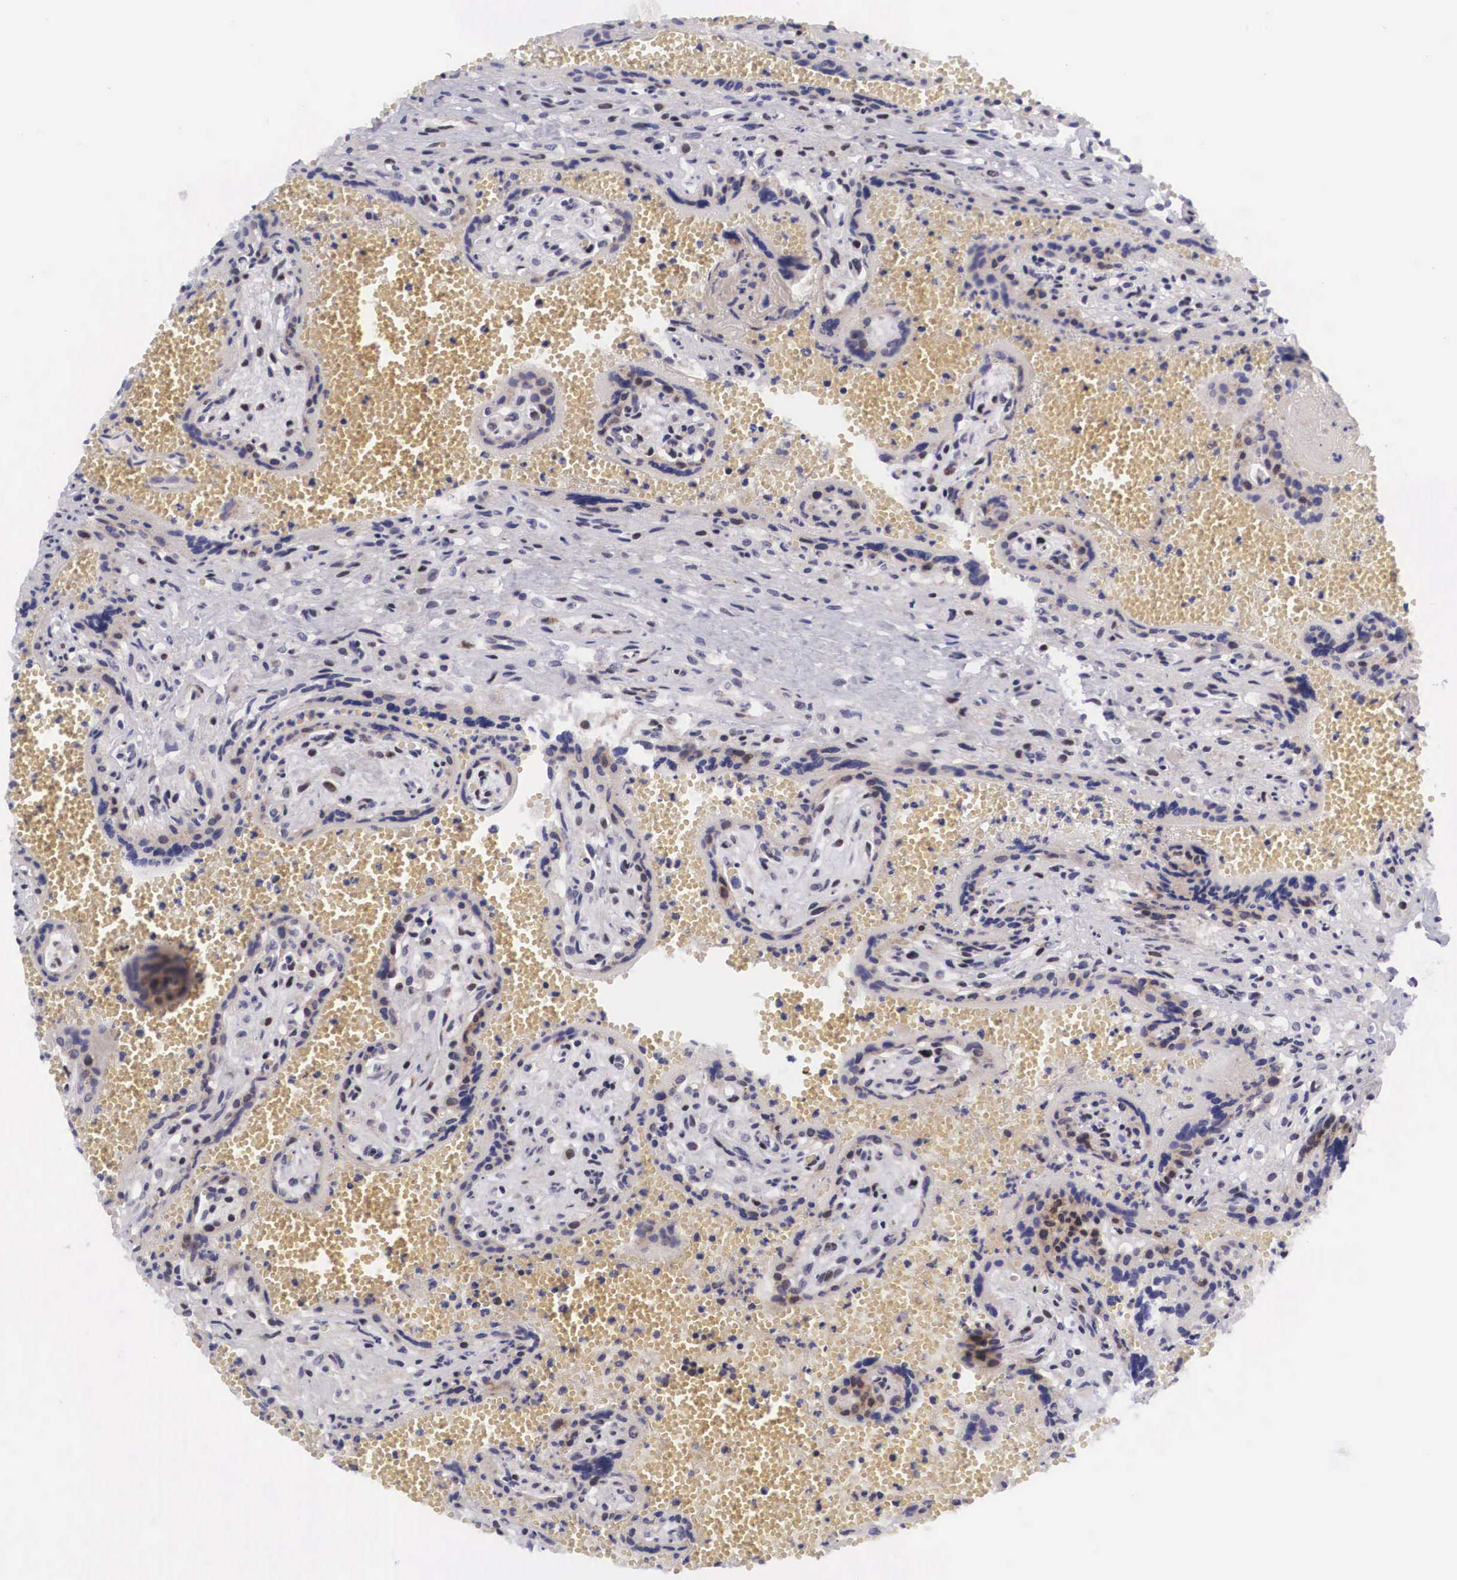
{"staining": {"intensity": "negative", "quantity": "none", "location": "none"}, "tissue": "placenta", "cell_type": "Decidual cells", "image_type": "normal", "snomed": [{"axis": "morphology", "description": "Normal tissue, NOS"}, {"axis": "topography", "description": "Placenta"}], "caption": "An image of placenta stained for a protein reveals no brown staining in decidual cells.", "gene": "EMID1", "patient": {"sex": "female", "age": 40}}